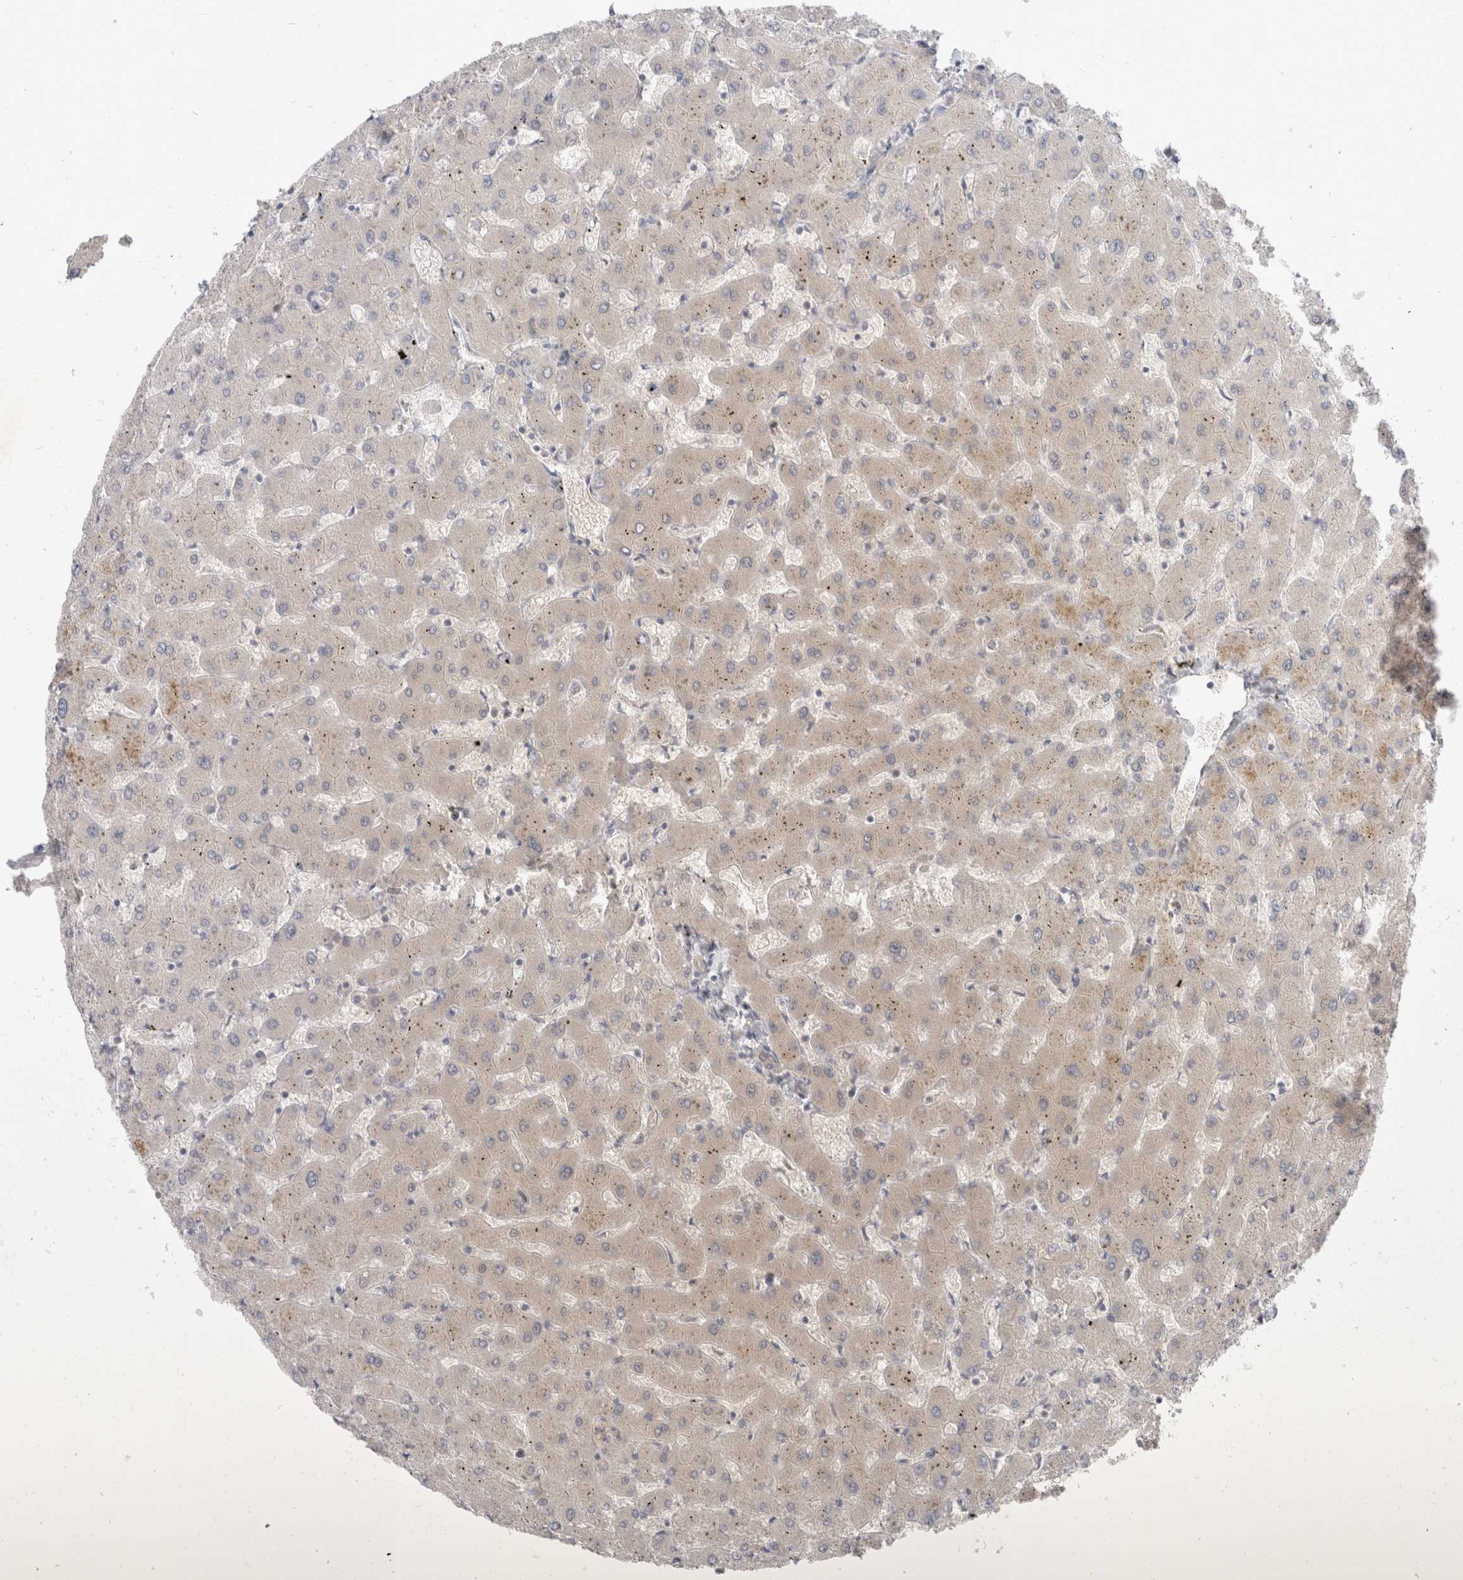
{"staining": {"intensity": "weak", "quantity": ">75%", "location": "cytoplasmic/membranous"}, "tissue": "liver", "cell_type": "Cholangiocytes", "image_type": "normal", "snomed": [{"axis": "morphology", "description": "Normal tissue, NOS"}, {"axis": "topography", "description": "Liver"}], "caption": "Protein expression analysis of benign human liver reveals weak cytoplasmic/membranous positivity in about >75% of cholangiocytes. Immunohistochemistry (ihc) stains the protein in brown and the nuclei are stained blue.", "gene": "TOM1L2", "patient": {"sex": "female", "age": 63}}